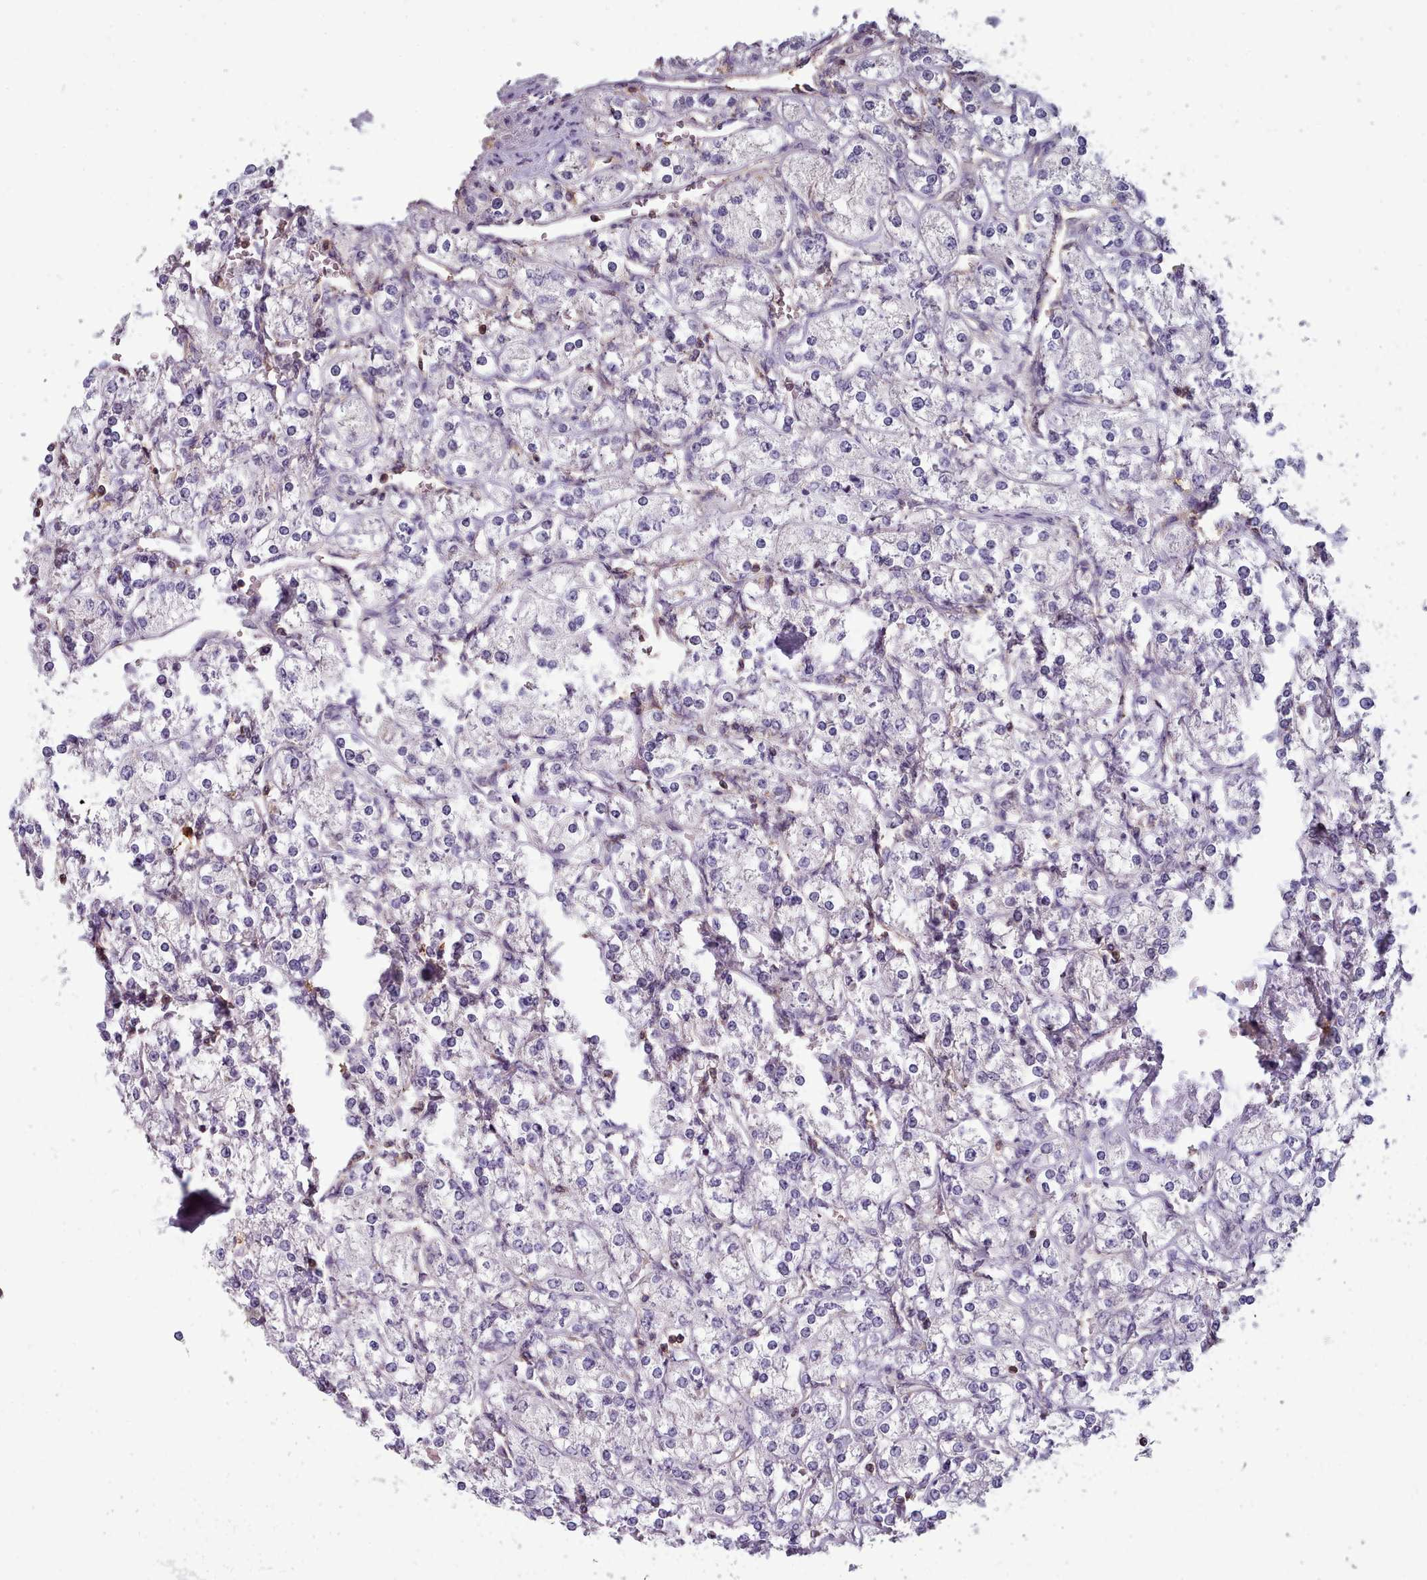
{"staining": {"intensity": "negative", "quantity": "none", "location": "none"}, "tissue": "renal cancer", "cell_type": "Tumor cells", "image_type": "cancer", "snomed": [{"axis": "morphology", "description": "Adenocarcinoma, NOS"}, {"axis": "topography", "description": "Kidney"}], "caption": "Immunohistochemistry (IHC) photomicrograph of neoplastic tissue: human adenocarcinoma (renal) stained with DAB displays no significant protein staining in tumor cells.", "gene": "RAC2", "patient": {"sex": "male", "age": 77}}